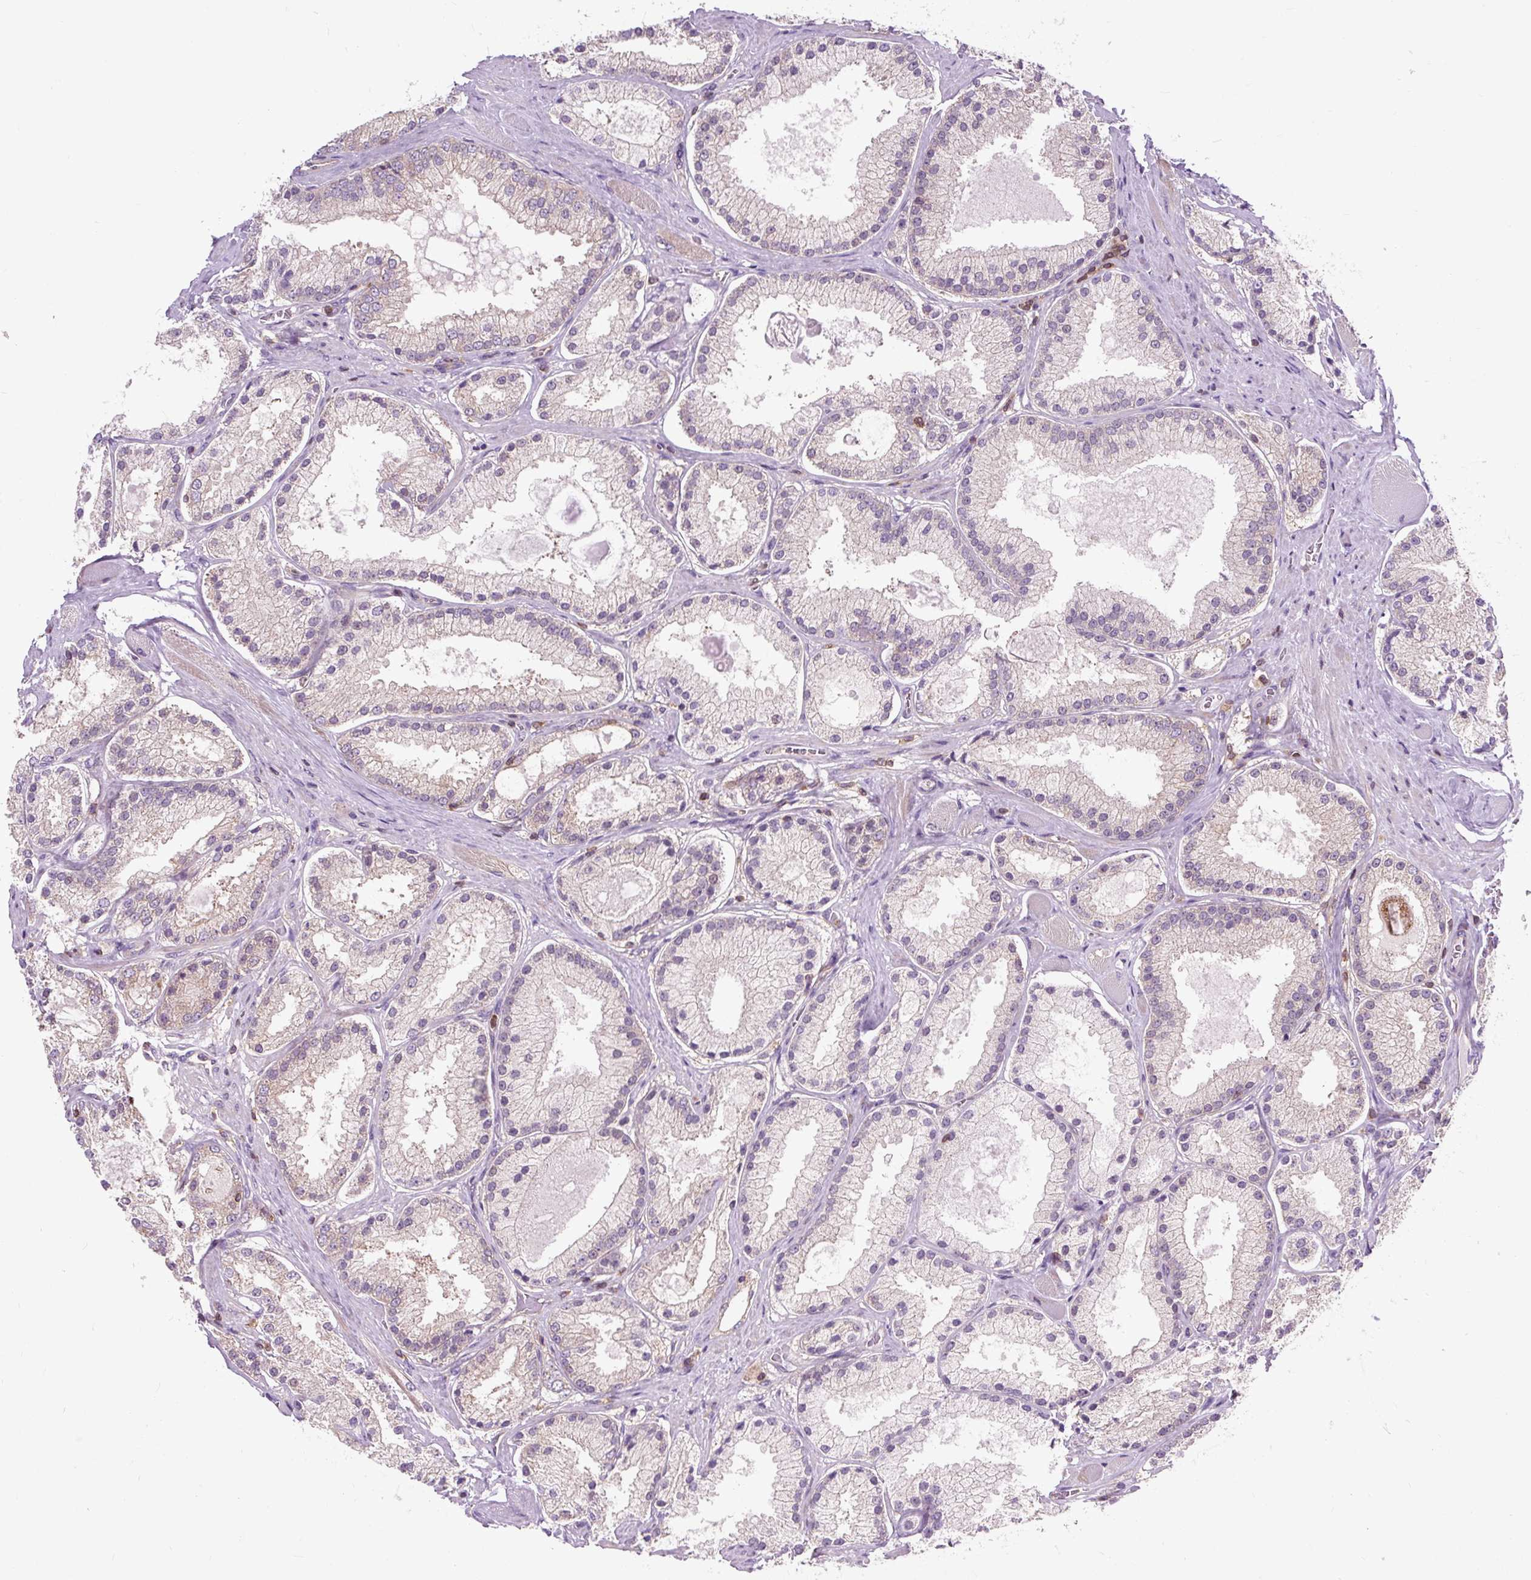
{"staining": {"intensity": "weak", "quantity": "<25%", "location": "cytoplasmic/membranous"}, "tissue": "prostate cancer", "cell_type": "Tumor cells", "image_type": "cancer", "snomed": [{"axis": "morphology", "description": "Adenocarcinoma, High grade"}, {"axis": "topography", "description": "Prostate"}], "caption": "Human prostate cancer stained for a protein using immunohistochemistry shows no staining in tumor cells.", "gene": "CISD3", "patient": {"sex": "male", "age": 68}}